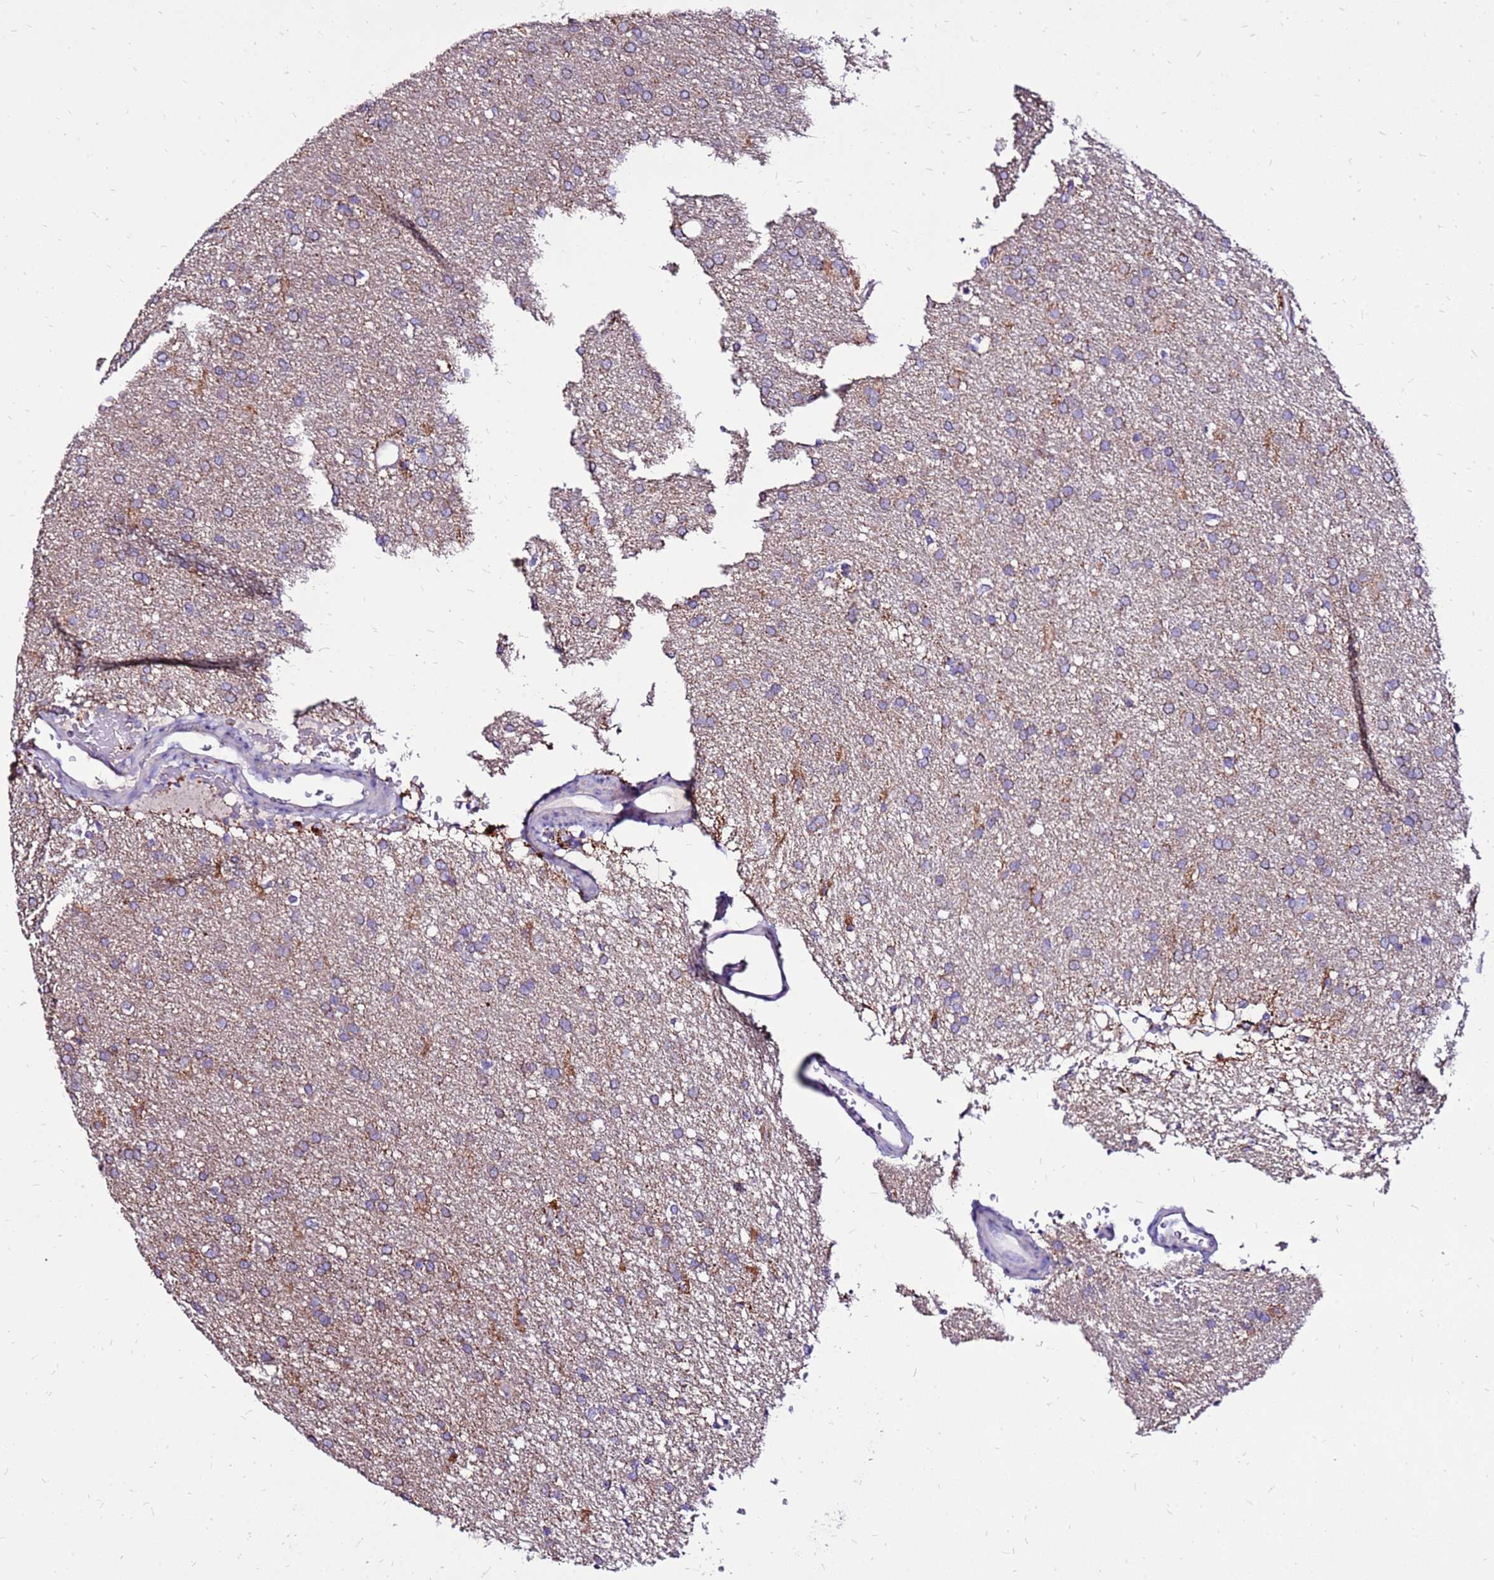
{"staining": {"intensity": "moderate", "quantity": "<25%", "location": "cytoplasmic/membranous"}, "tissue": "glioma", "cell_type": "Tumor cells", "image_type": "cancer", "snomed": [{"axis": "morphology", "description": "Glioma, malignant, High grade"}, {"axis": "topography", "description": "Brain"}], "caption": "Glioma stained with DAB immunohistochemistry (IHC) exhibits low levels of moderate cytoplasmic/membranous expression in about <25% of tumor cells. (IHC, brightfield microscopy, high magnification).", "gene": "TMEM106C", "patient": {"sex": "male", "age": 72}}